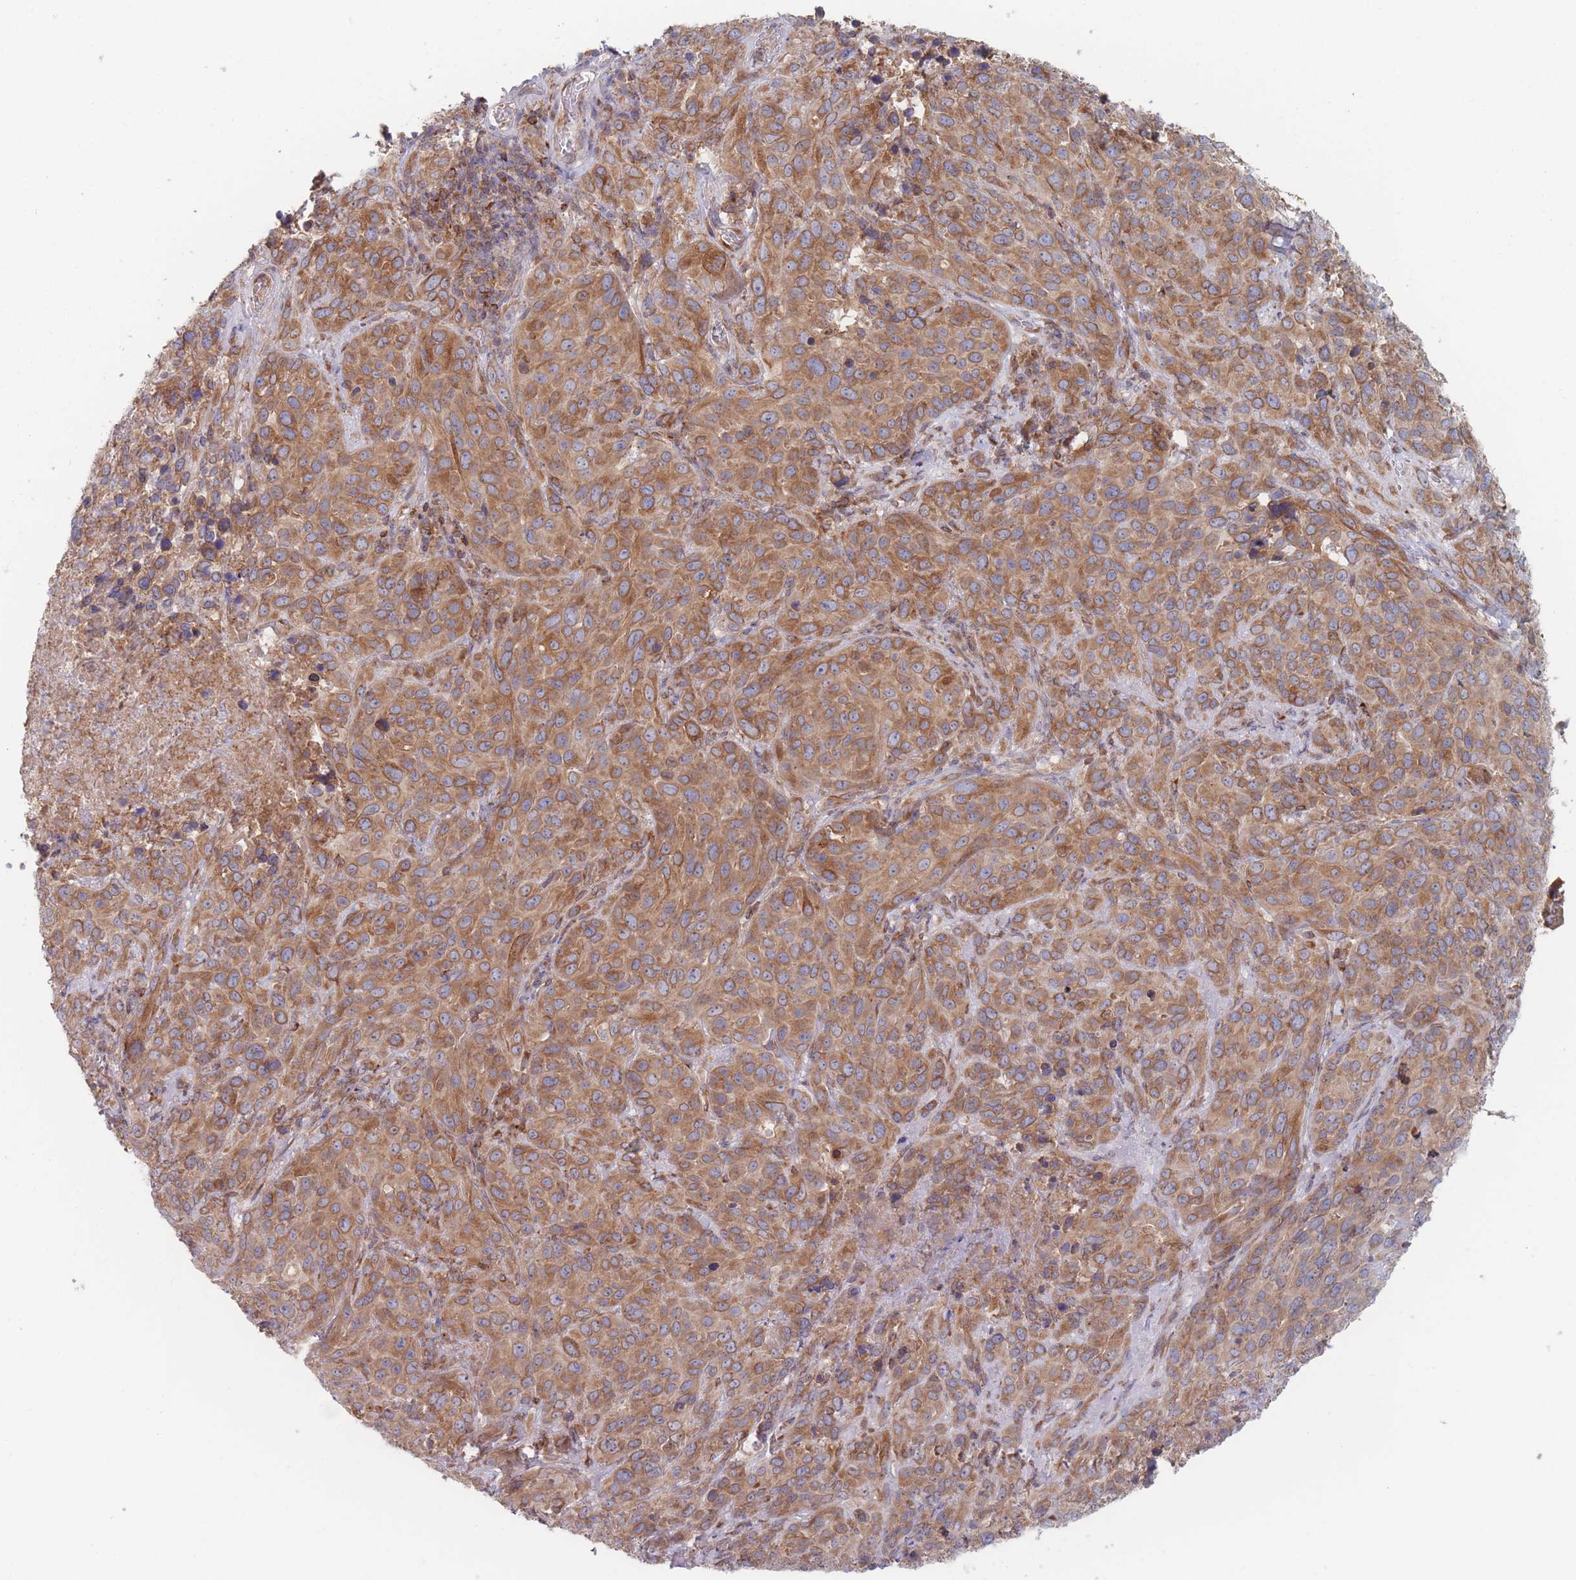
{"staining": {"intensity": "moderate", "quantity": ">75%", "location": "cytoplasmic/membranous"}, "tissue": "cervical cancer", "cell_type": "Tumor cells", "image_type": "cancer", "snomed": [{"axis": "morphology", "description": "Squamous cell carcinoma, NOS"}, {"axis": "topography", "description": "Cervix"}], "caption": "Protein staining of cervical cancer (squamous cell carcinoma) tissue displays moderate cytoplasmic/membranous staining in approximately >75% of tumor cells.", "gene": "KDSR", "patient": {"sex": "female", "age": 51}}